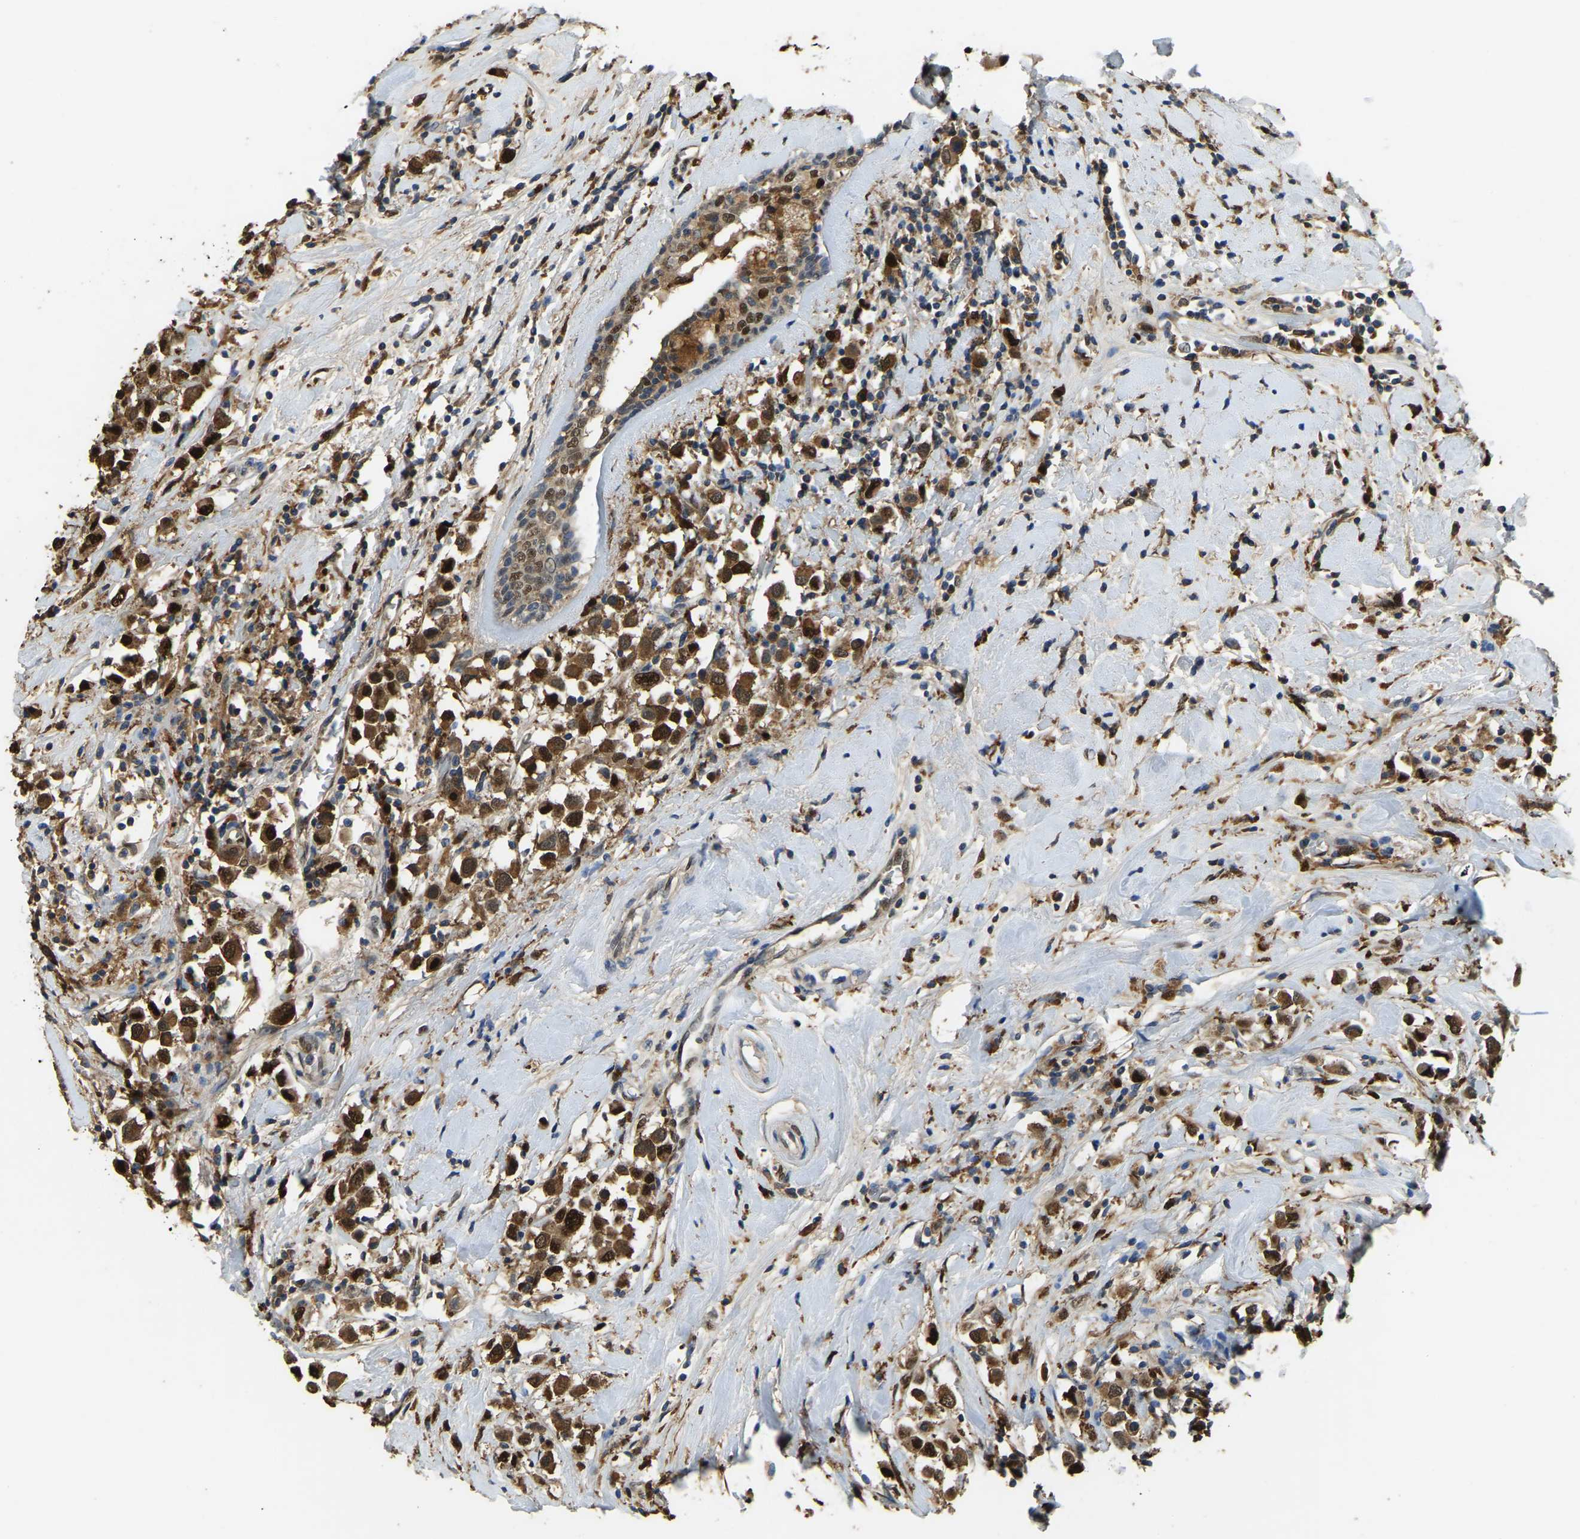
{"staining": {"intensity": "strong", "quantity": ">75%", "location": "cytoplasmic/membranous,nuclear"}, "tissue": "breast cancer", "cell_type": "Tumor cells", "image_type": "cancer", "snomed": [{"axis": "morphology", "description": "Duct carcinoma"}, {"axis": "topography", "description": "Breast"}], "caption": "Protein expression analysis of breast cancer (intraductal carcinoma) exhibits strong cytoplasmic/membranous and nuclear positivity in about >75% of tumor cells.", "gene": "NANS", "patient": {"sex": "female", "age": 61}}